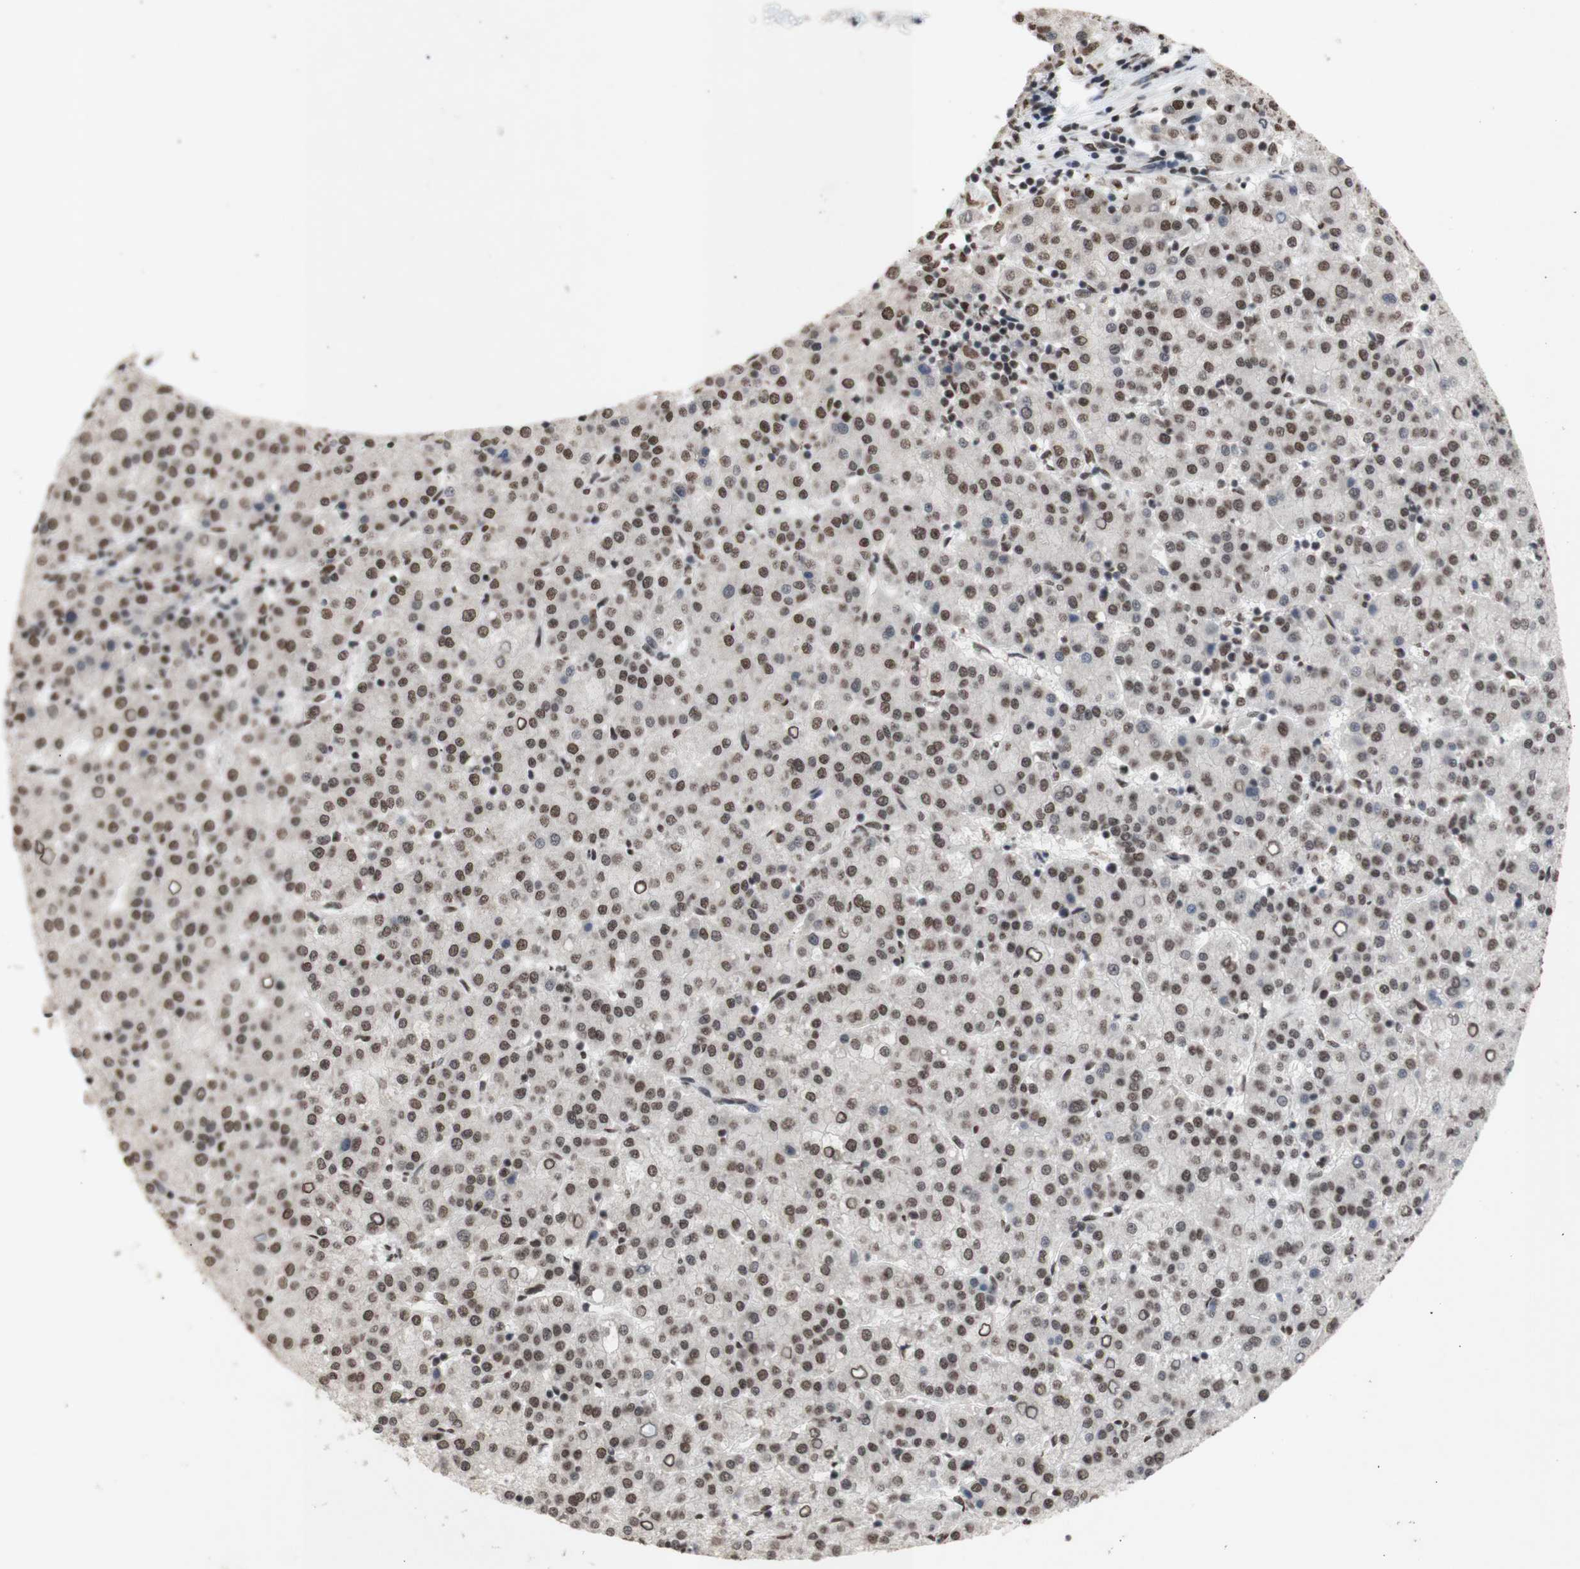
{"staining": {"intensity": "weak", "quantity": ">75%", "location": "nuclear"}, "tissue": "liver cancer", "cell_type": "Tumor cells", "image_type": "cancer", "snomed": [{"axis": "morphology", "description": "Carcinoma, Hepatocellular, NOS"}, {"axis": "topography", "description": "Liver"}], "caption": "DAB immunohistochemical staining of liver cancer (hepatocellular carcinoma) demonstrates weak nuclear protein staining in approximately >75% of tumor cells.", "gene": "SFPQ", "patient": {"sex": "female", "age": 58}}